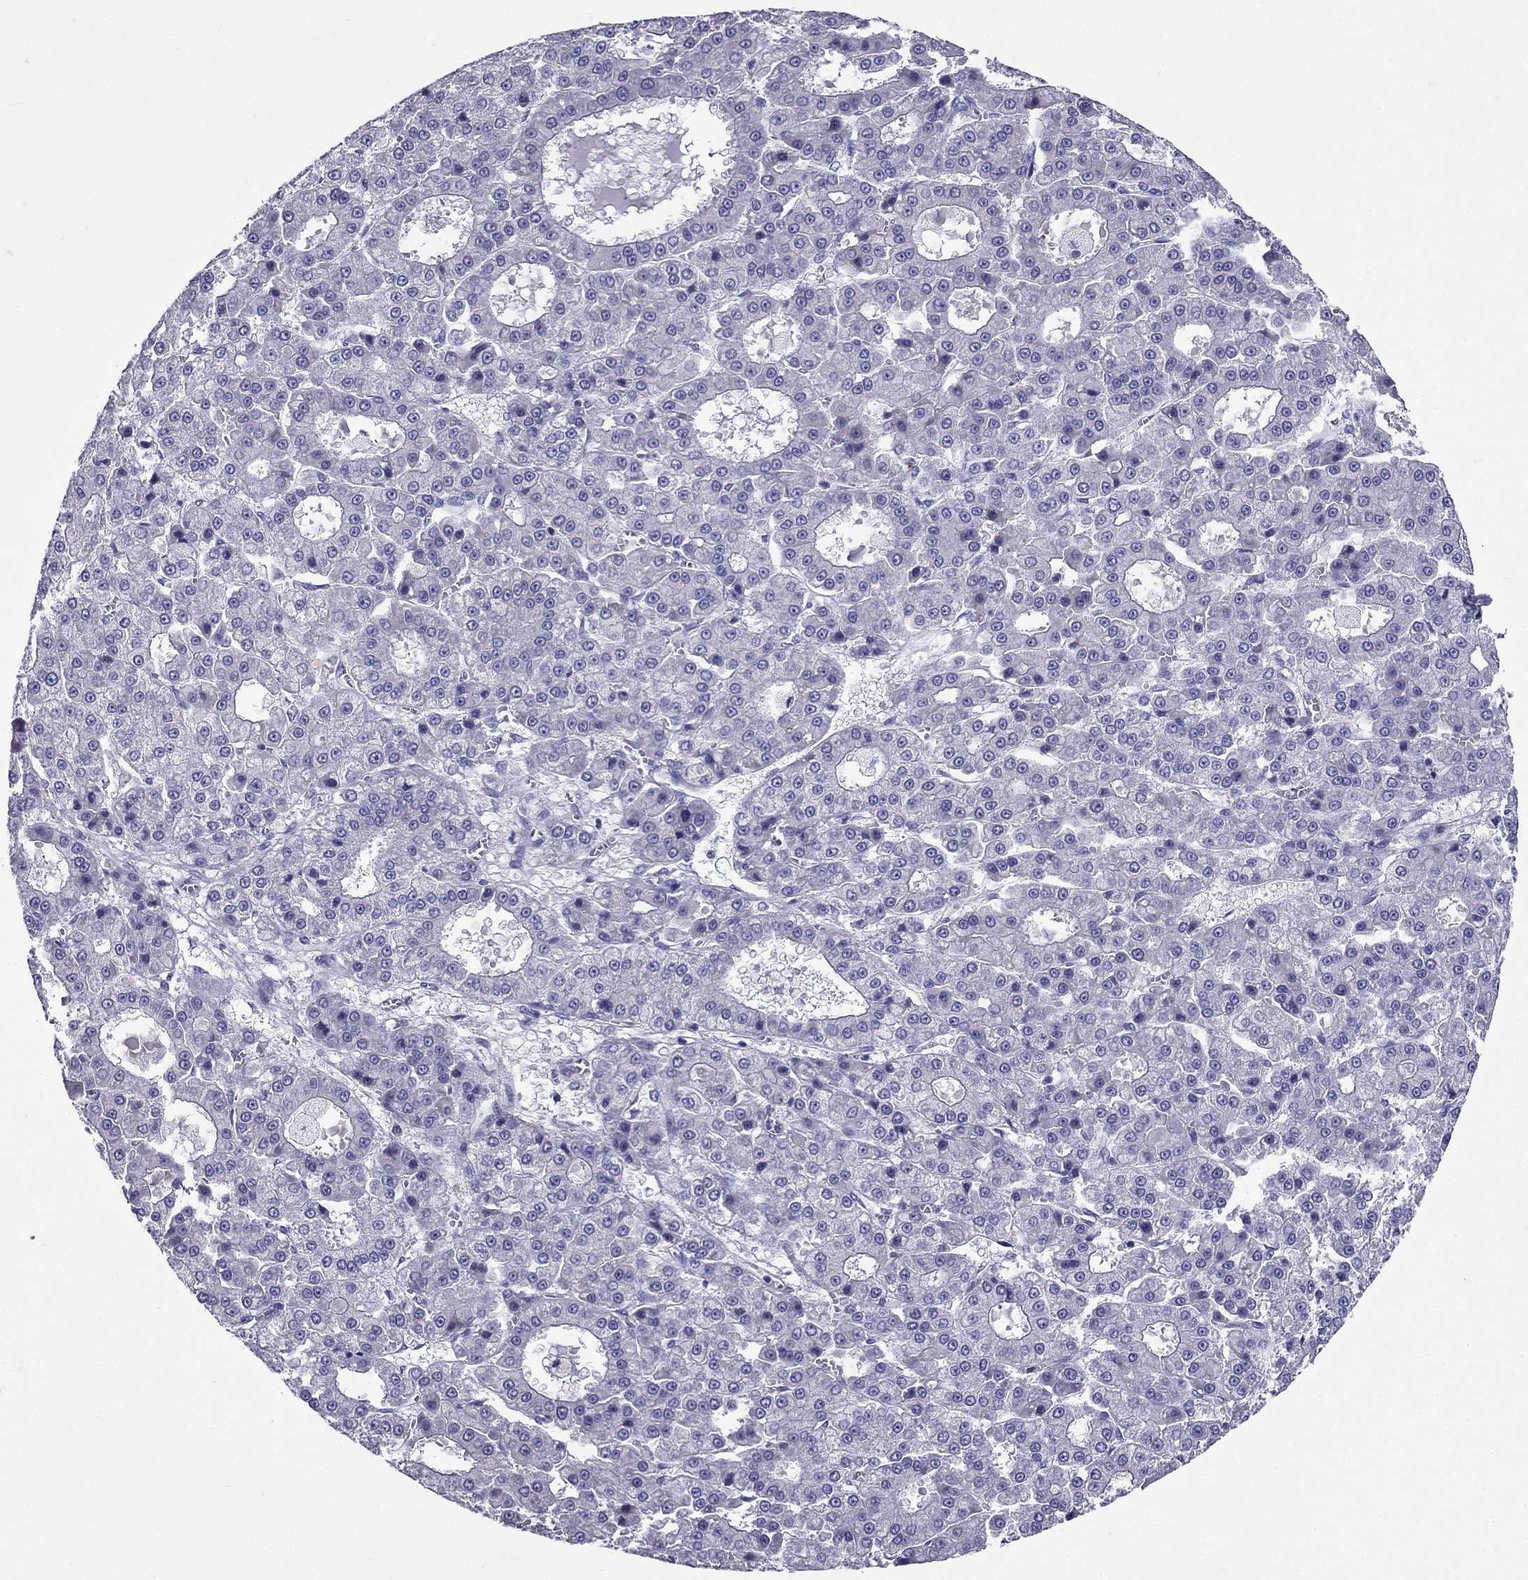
{"staining": {"intensity": "negative", "quantity": "none", "location": "none"}, "tissue": "liver cancer", "cell_type": "Tumor cells", "image_type": "cancer", "snomed": [{"axis": "morphology", "description": "Carcinoma, Hepatocellular, NOS"}, {"axis": "topography", "description": "Liver"}], "caption": "An immunohistochemistry image of liver cancer (hepatocellular carcinoma) is shown. There is no staining in tumor cells of liver cancer (hepatocellular carcinoma).", "gene": "GPR50", "patient": {"sex": "male", "age": 70}}